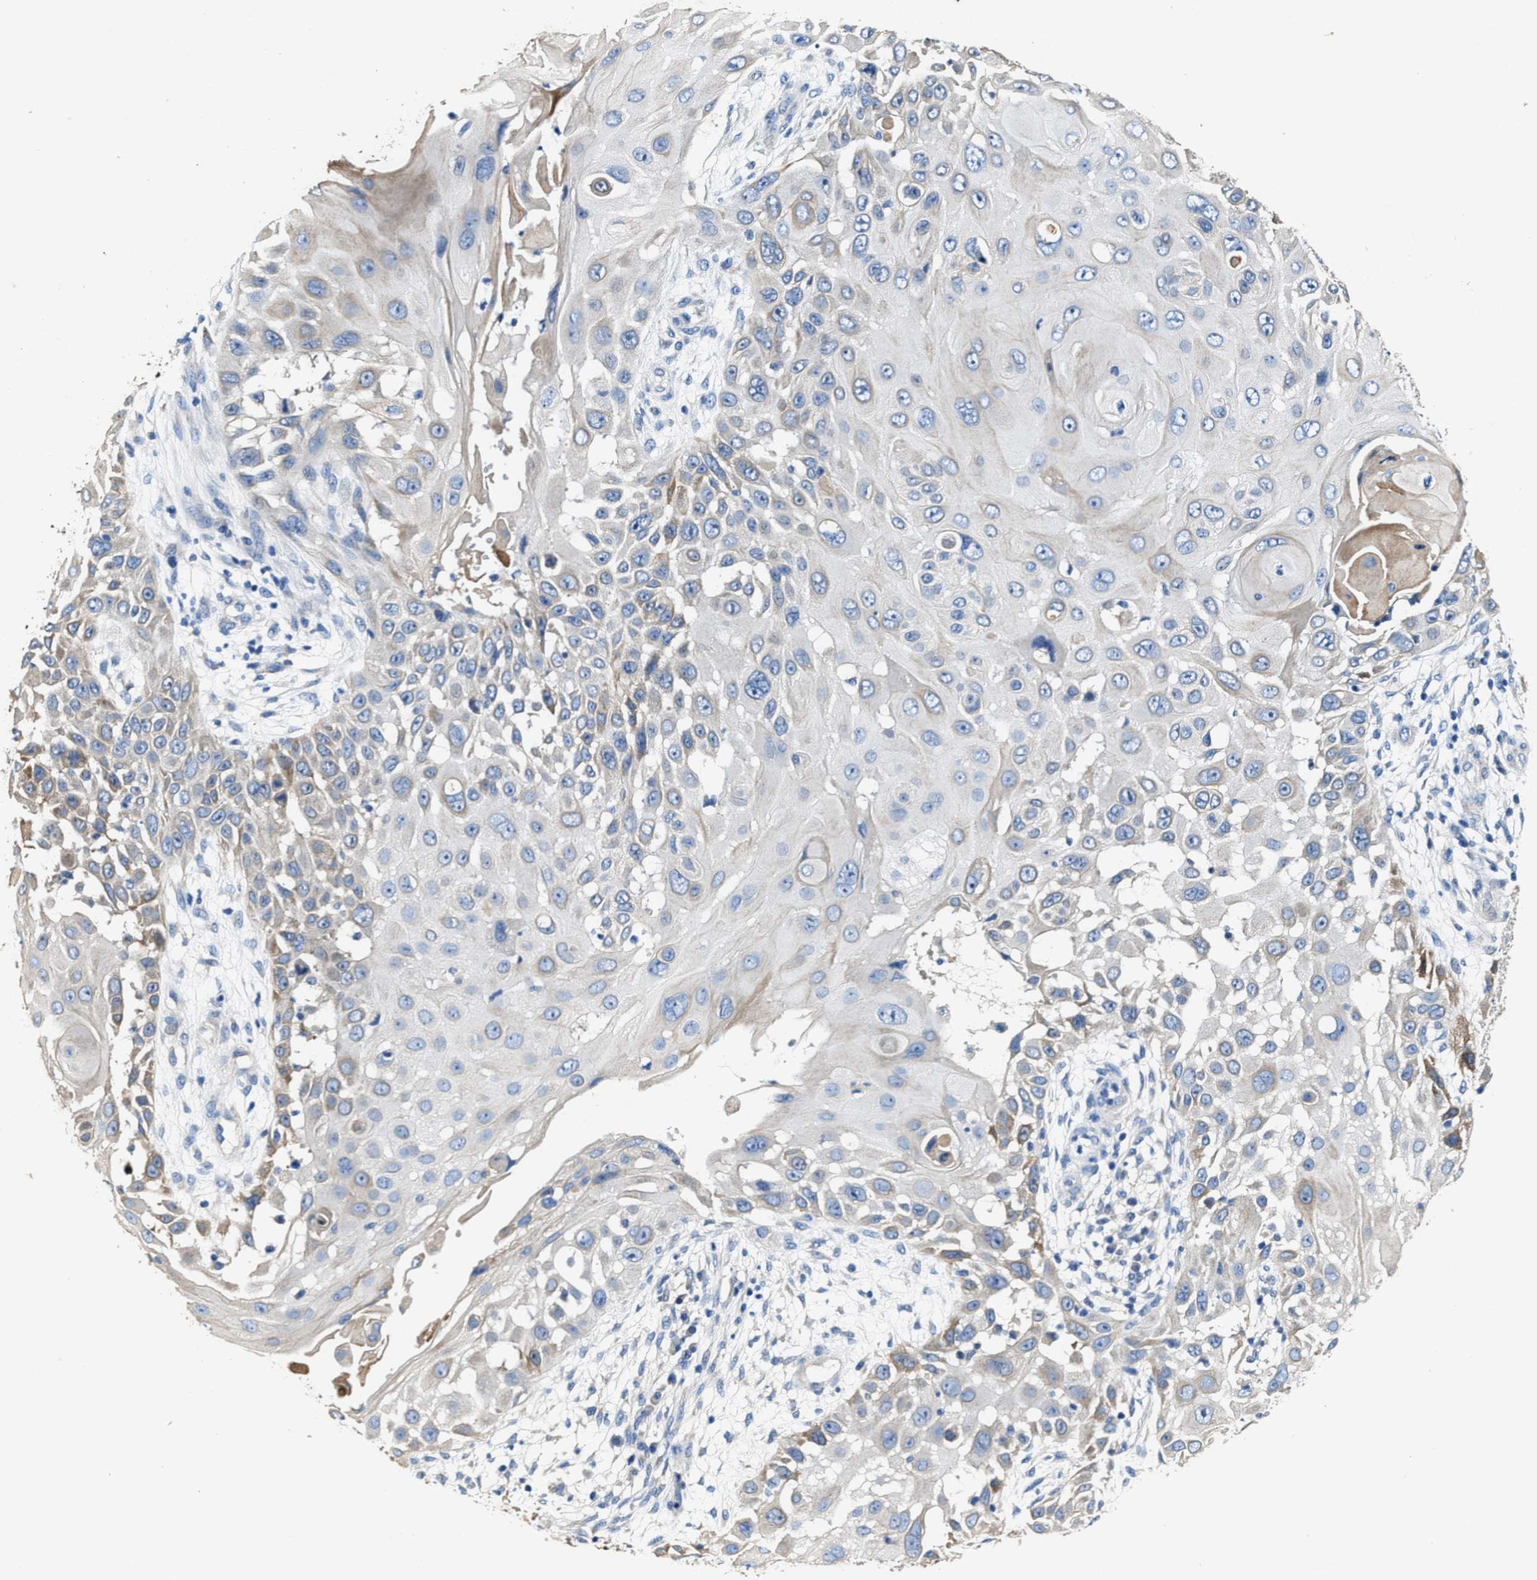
{"staining": {"intensity": "weak", "quantity": "<25%", "location": "cytoplasmic/membranous"}, "tissue": "skin cancer", "cell_type": "Tumor cells", "image_type": "cancer", "snomed": [{"axis": "morphology", "description": "Squamous cell carcinoma, NOS"}, {"axis": "topography", "description": "Skin"}], "caption": "Immunohistochemistry of squamous cell carcinoma (skin) demonstrates no positivity in tumor cells.", "gene": "PEG10", "patient": {"sex": "female", "age": 44}}